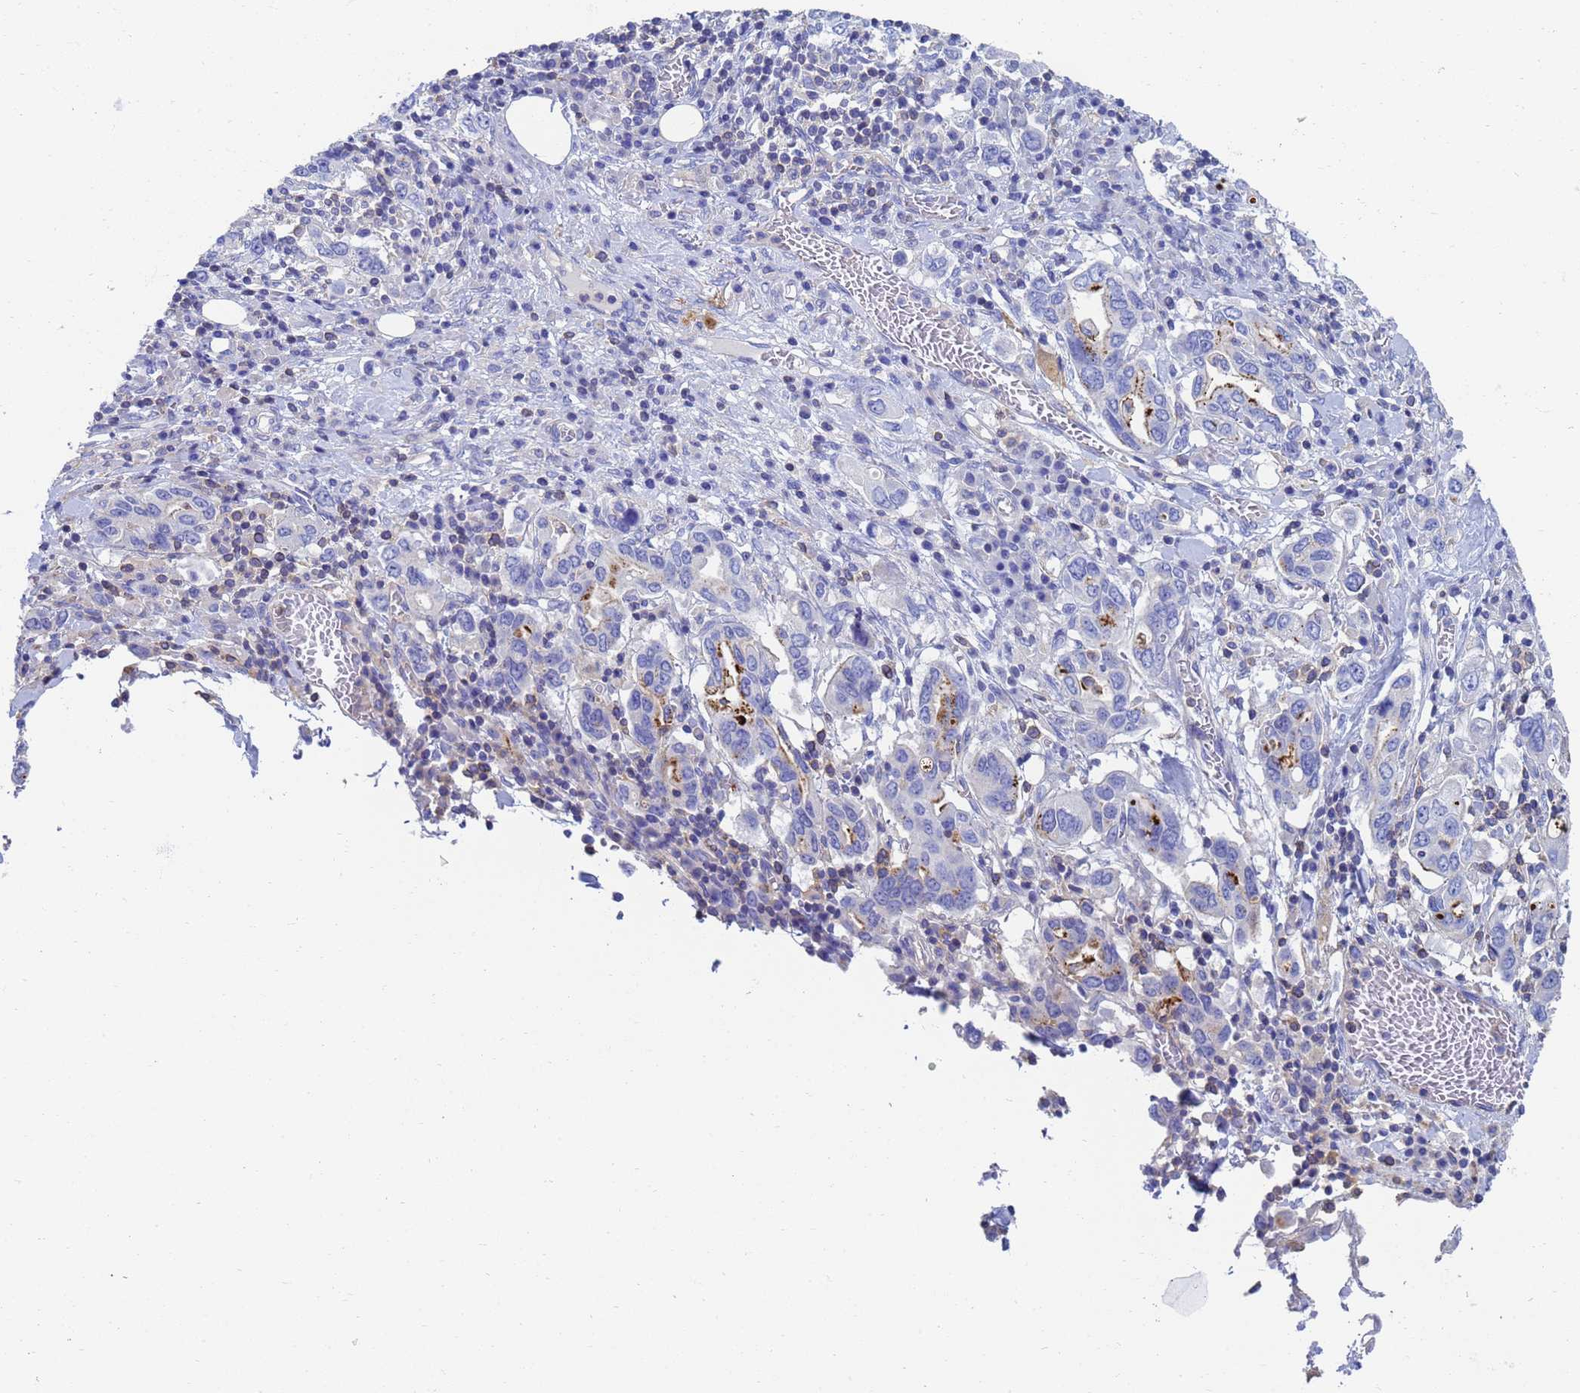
{"staining": {"intensity": "negative", "quantity": "none", "location": "none"}, "tissue": "stomach cancer", "cell_type": "Tumor cells", "image_type": "cancer", "snomed": [{"axis": "morphology", "description": "Adenocarcinoma, NOS"}, {"axis": "topography", "description": "Stomach, upper"}, {"axis": "topography", "description": "Stomach"}], "caption": "Tumor cells are negative for protein expression in human stomach adenocarcinoma.", "gene": "GCHFR", "patient": {"sex": "male", "age": 62}}